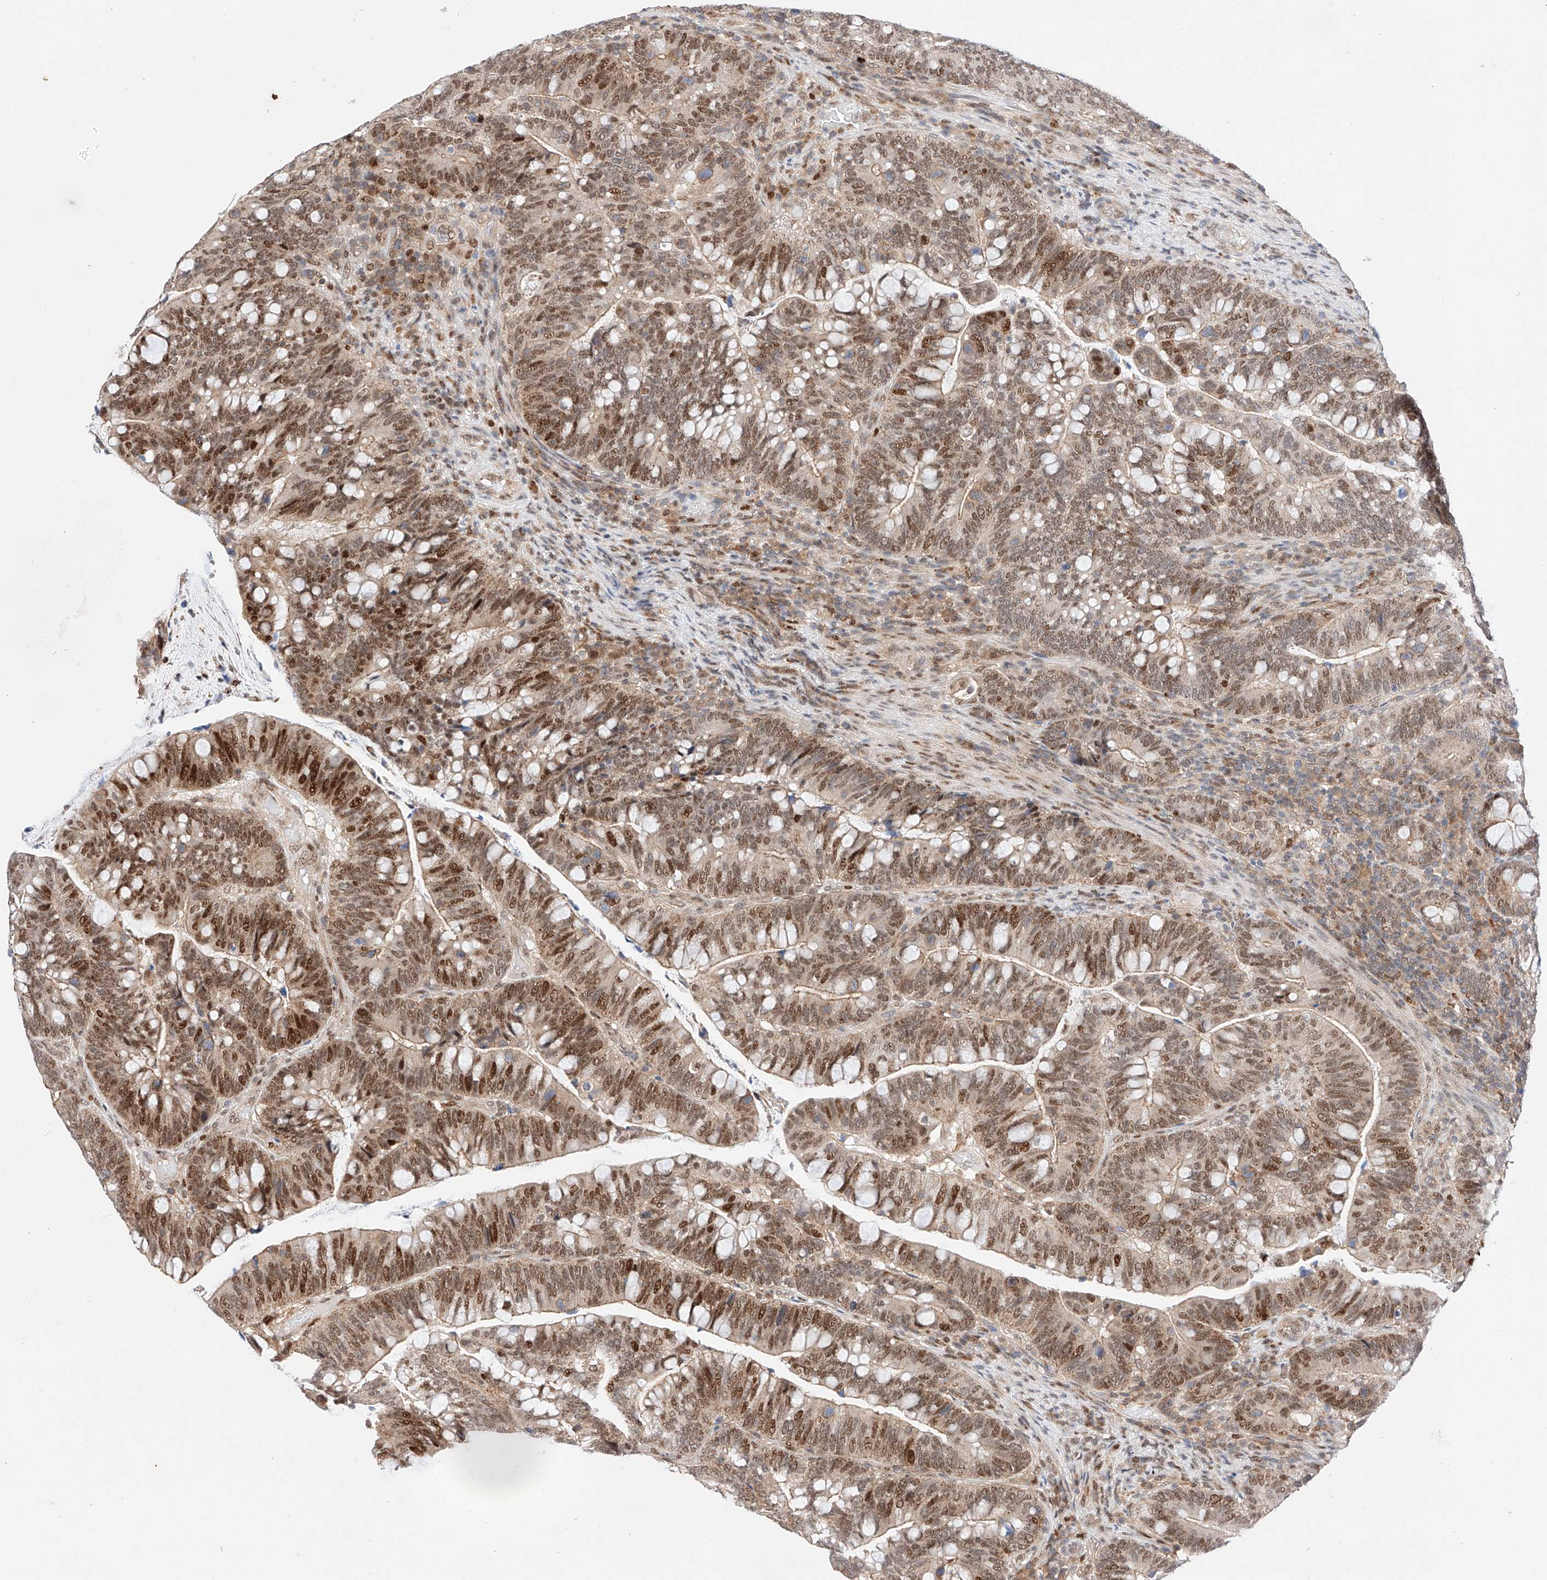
{"staining": {"intensity": "strong", "quantity": ">75%", "location": "nuclear"}, "tissue": "colorectal cancer", "cell_type": "Tumor cells", "image_type": "cancer", "snomed": [{"axis": "morphology", "description": "Adenocarcinoma, NOS"}, {"axis": "topography", "description": "Colon"}], "caption": "Brown immunohistochemical staining in colorectal adenocarcinoma demonstrates strong nuclear positivity in approximately >75% of tumor cells.", "gene": "HDAC9", "patient": {"sex": "female", "age": 66}}